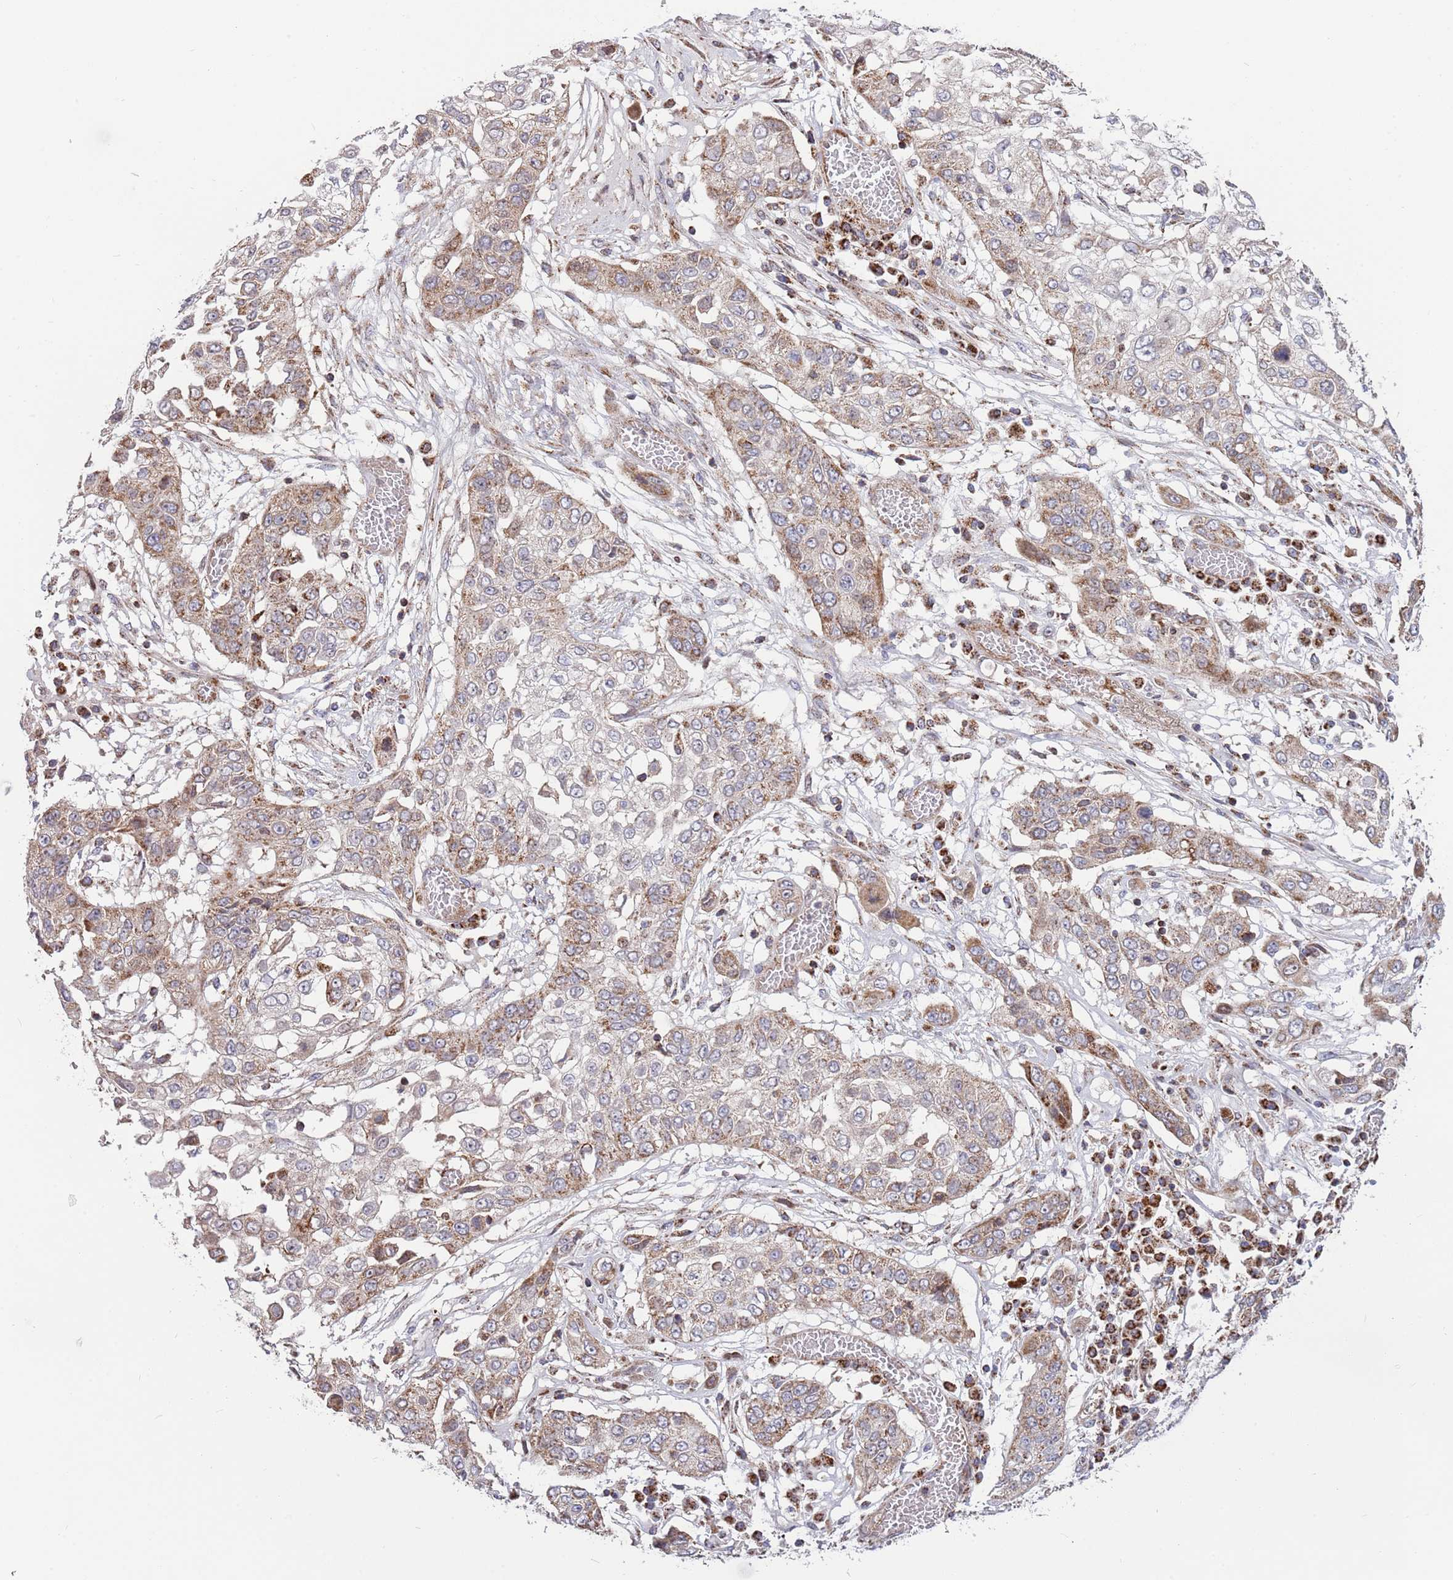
{"staining": {"intensity": "strong", "quantity": "25%-75%", "location": "cytoplasmic/membranous"}, "tissue": "lung cancer", "cell_type": "Tumor cells", "image_type": "cancer", "snomed": [{"axis": "morphology", "description": "Squamous cell carcinoma, NOS"}, {"axis": "topography", "description": "Lung"}], "caption": "Lung cancer (squamous cell carcinoma) was stained to show a protein in brown. There is high levels of strong cytoplasmic/membranous positivity in approximately 25%-75% of tumor cells. Using DAB (brown) and hematoxylin (blue) stains, captured at high magnification using brightfield microscopy.", "gene": "ATP5PD", "patient": {"sex": "male", "age": 71}}